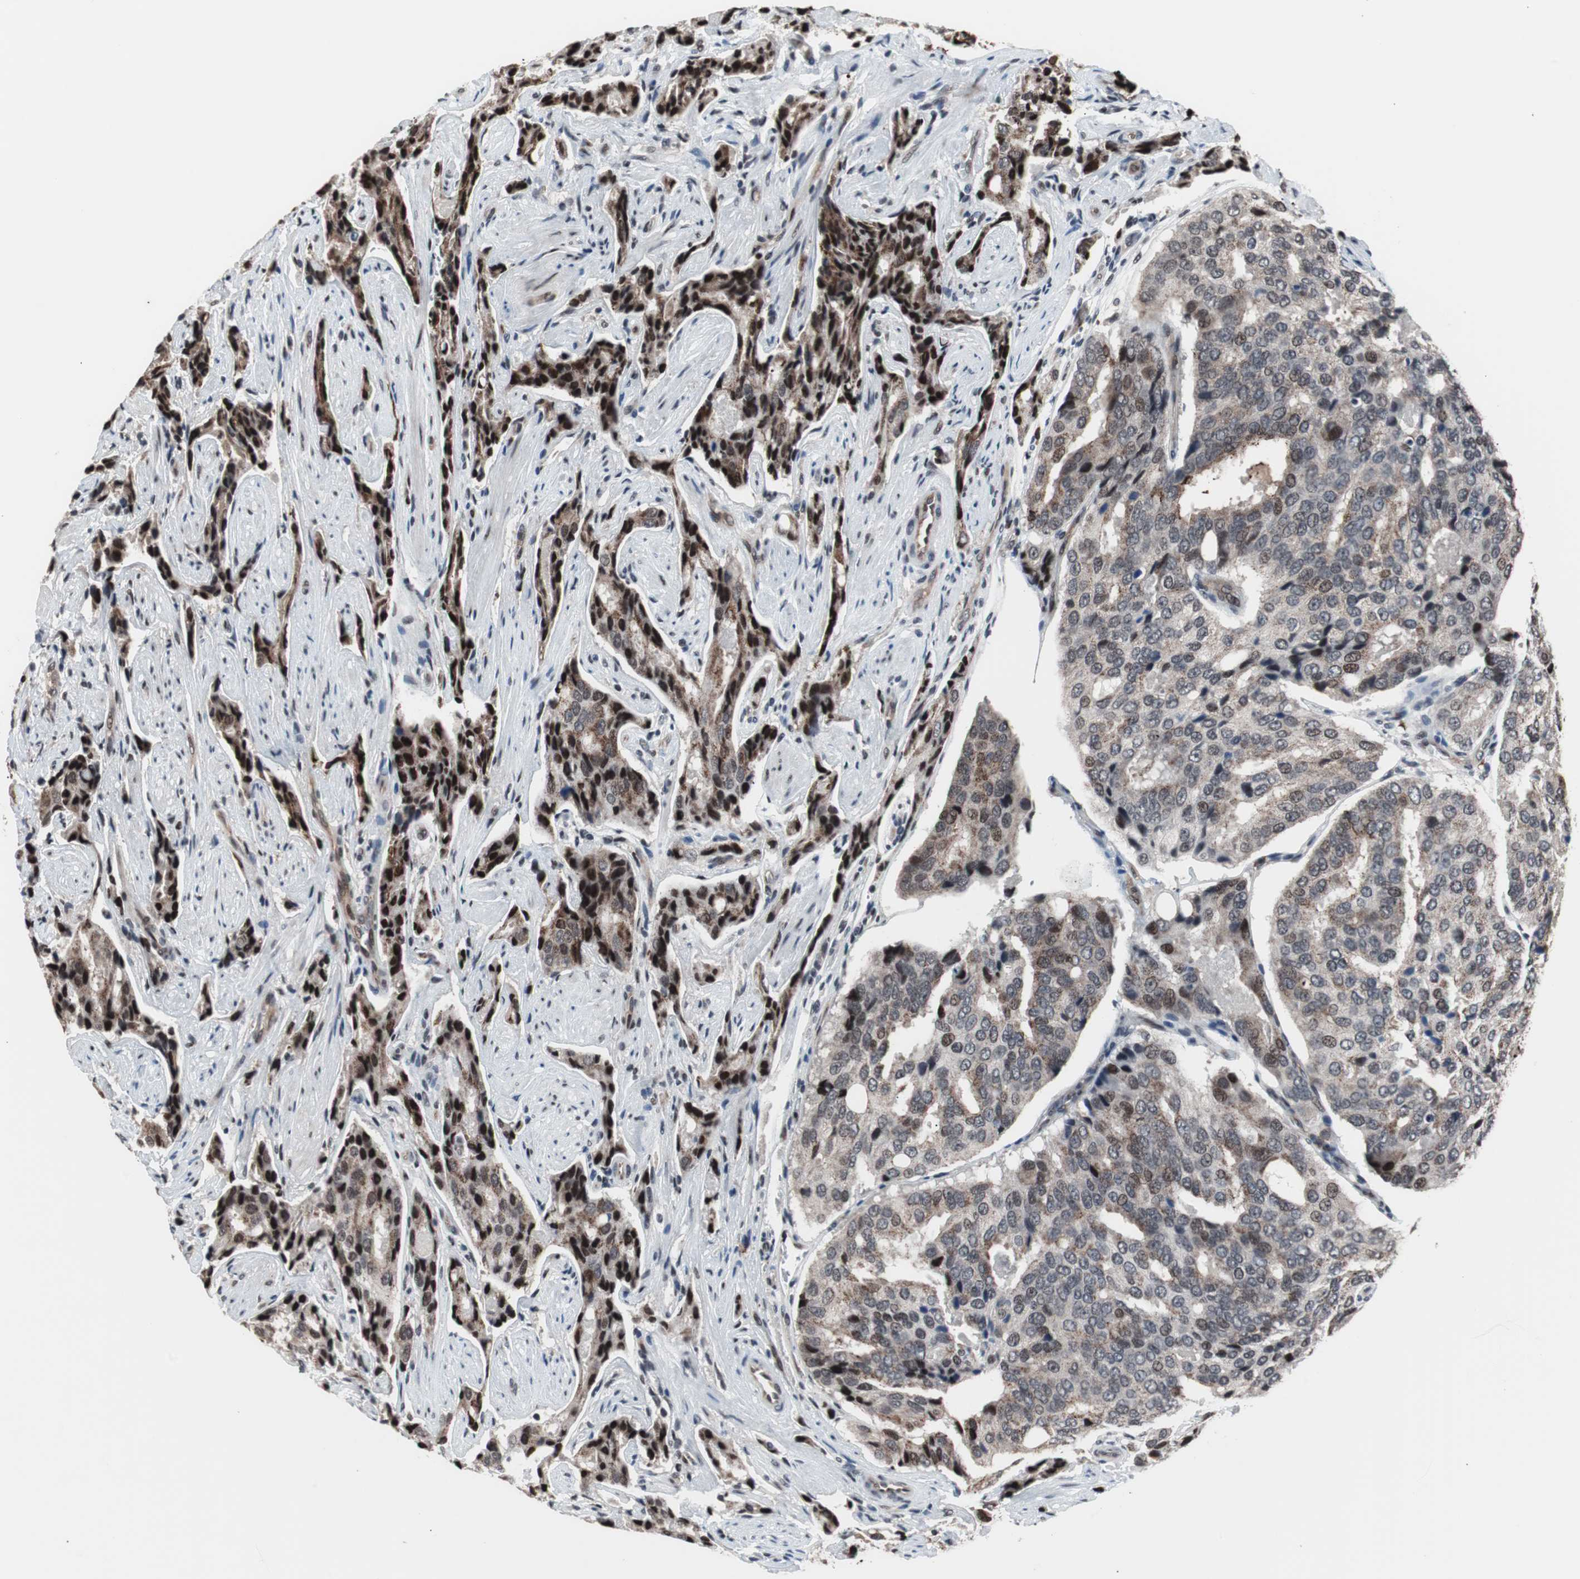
{"staining": {"intensity": "strong", "quantity": ">75%", "location": "nuclear"}, "tissue": "prostate cancer", "cell_type": "Tumor cells", "image_type": "cancer", "snomed": [{"axis": "morphology", "description": "Adenocarcinoma, High grade"}, {"axis": "topography", "description": "Prostate"}], "caption": "Tumor cells demonstrate strong nuclear expression in approximately >75% of cells in adenocarcinoma (high-grade) (prostate). Nuclei are stained in blue.", "gene": "POGZ", "patient": {"sex": "male", "age": 58}}